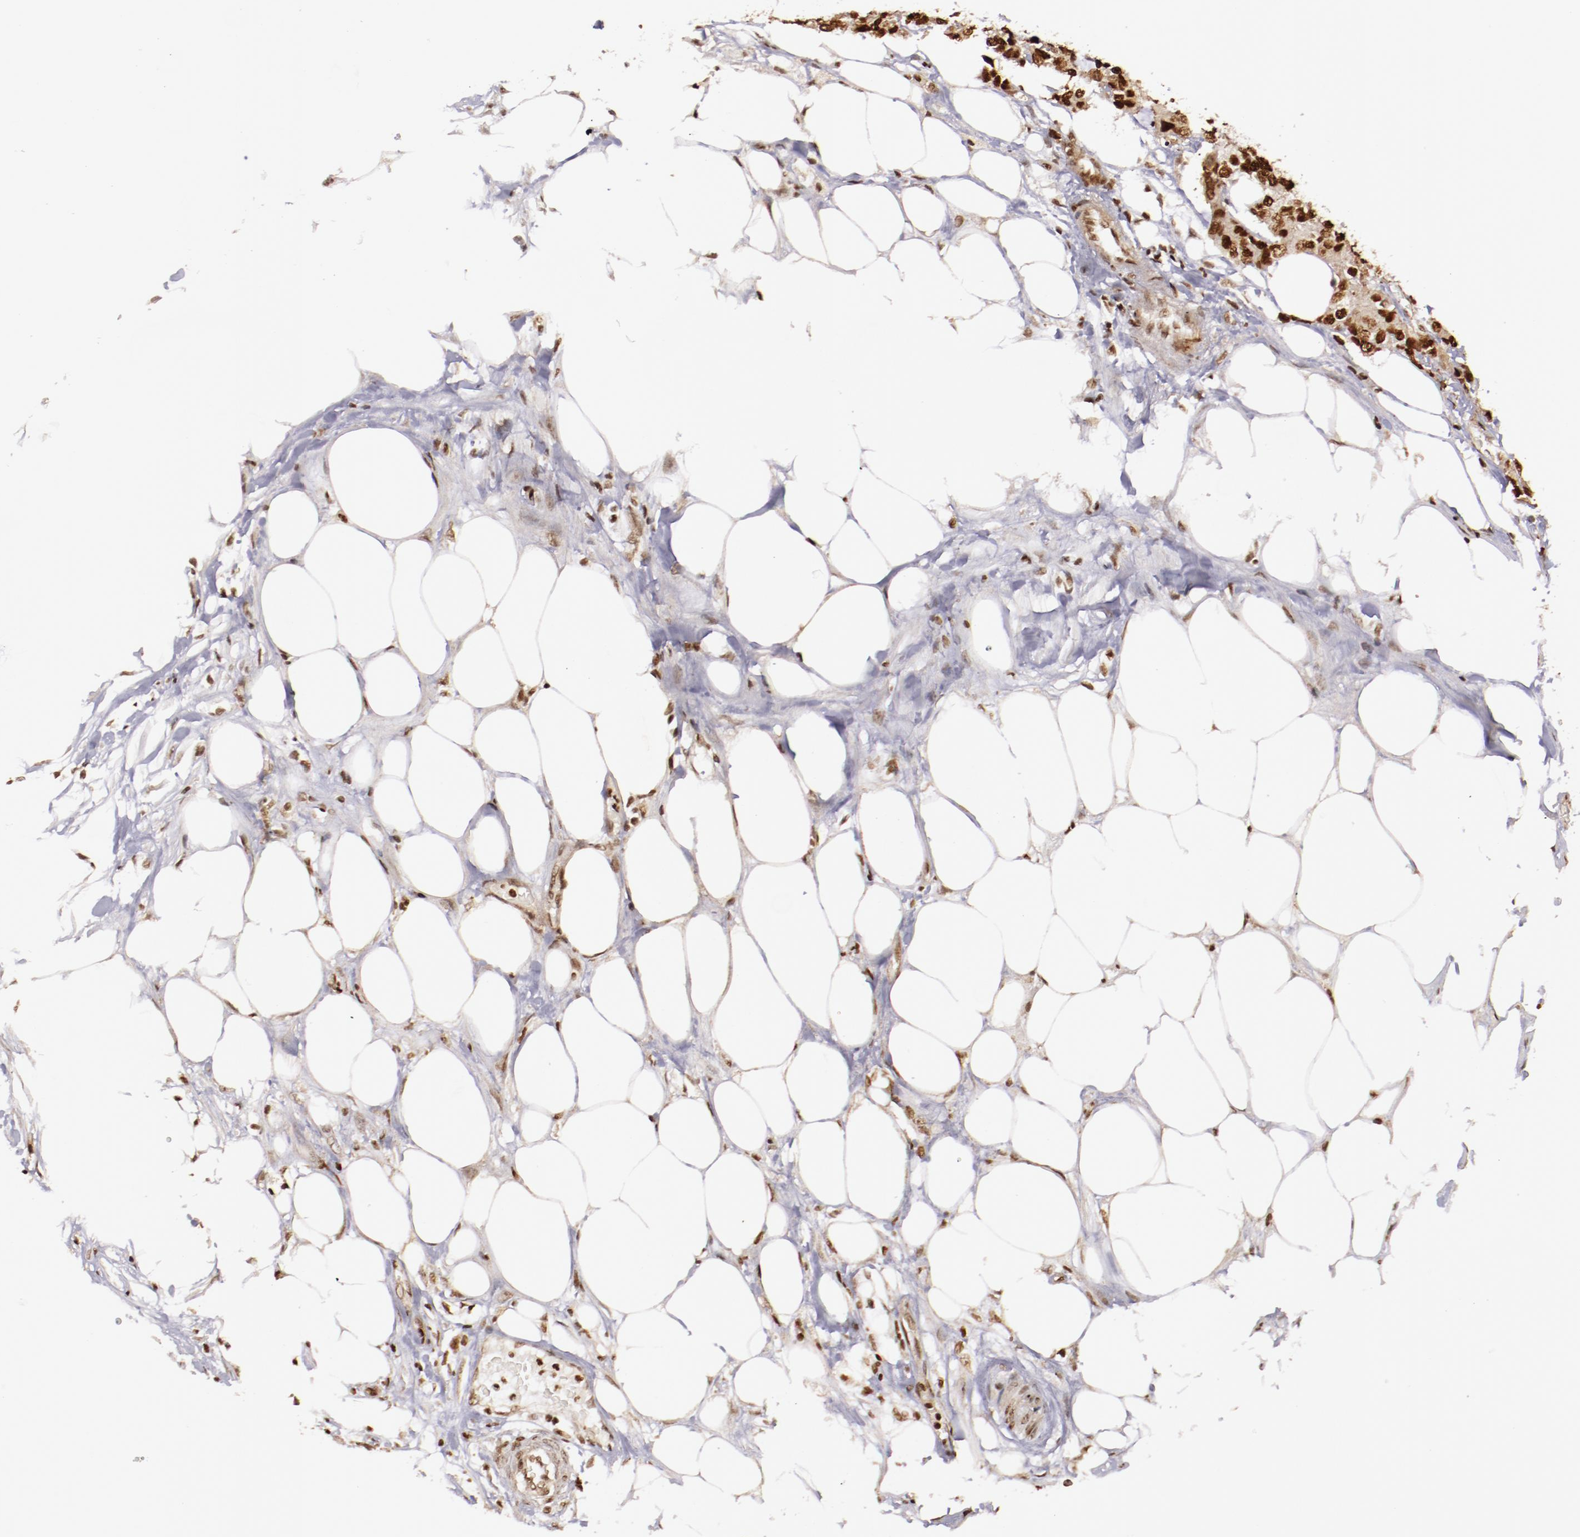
{"staining": {"intensity": "strong", "quantity": ">75%", "location": "nuclear"}, "tissue": "colorectal cancer", "cell_type": "Tumor cells", "image_type": "cancer", "snomed": [{"axis": "morphology", "description": "Adenocarcinoma, NOS"}, {"axis": "topography", "description": "Colon"}], "caption": "Immunohistochemical staining of colorectal cancer (adenocarcinoma) exhibits high levels of strong nuclear staining in about >75% of tumor cells.", "gene": "STAG2", "patient": {"sex": "female", "age": 86}}